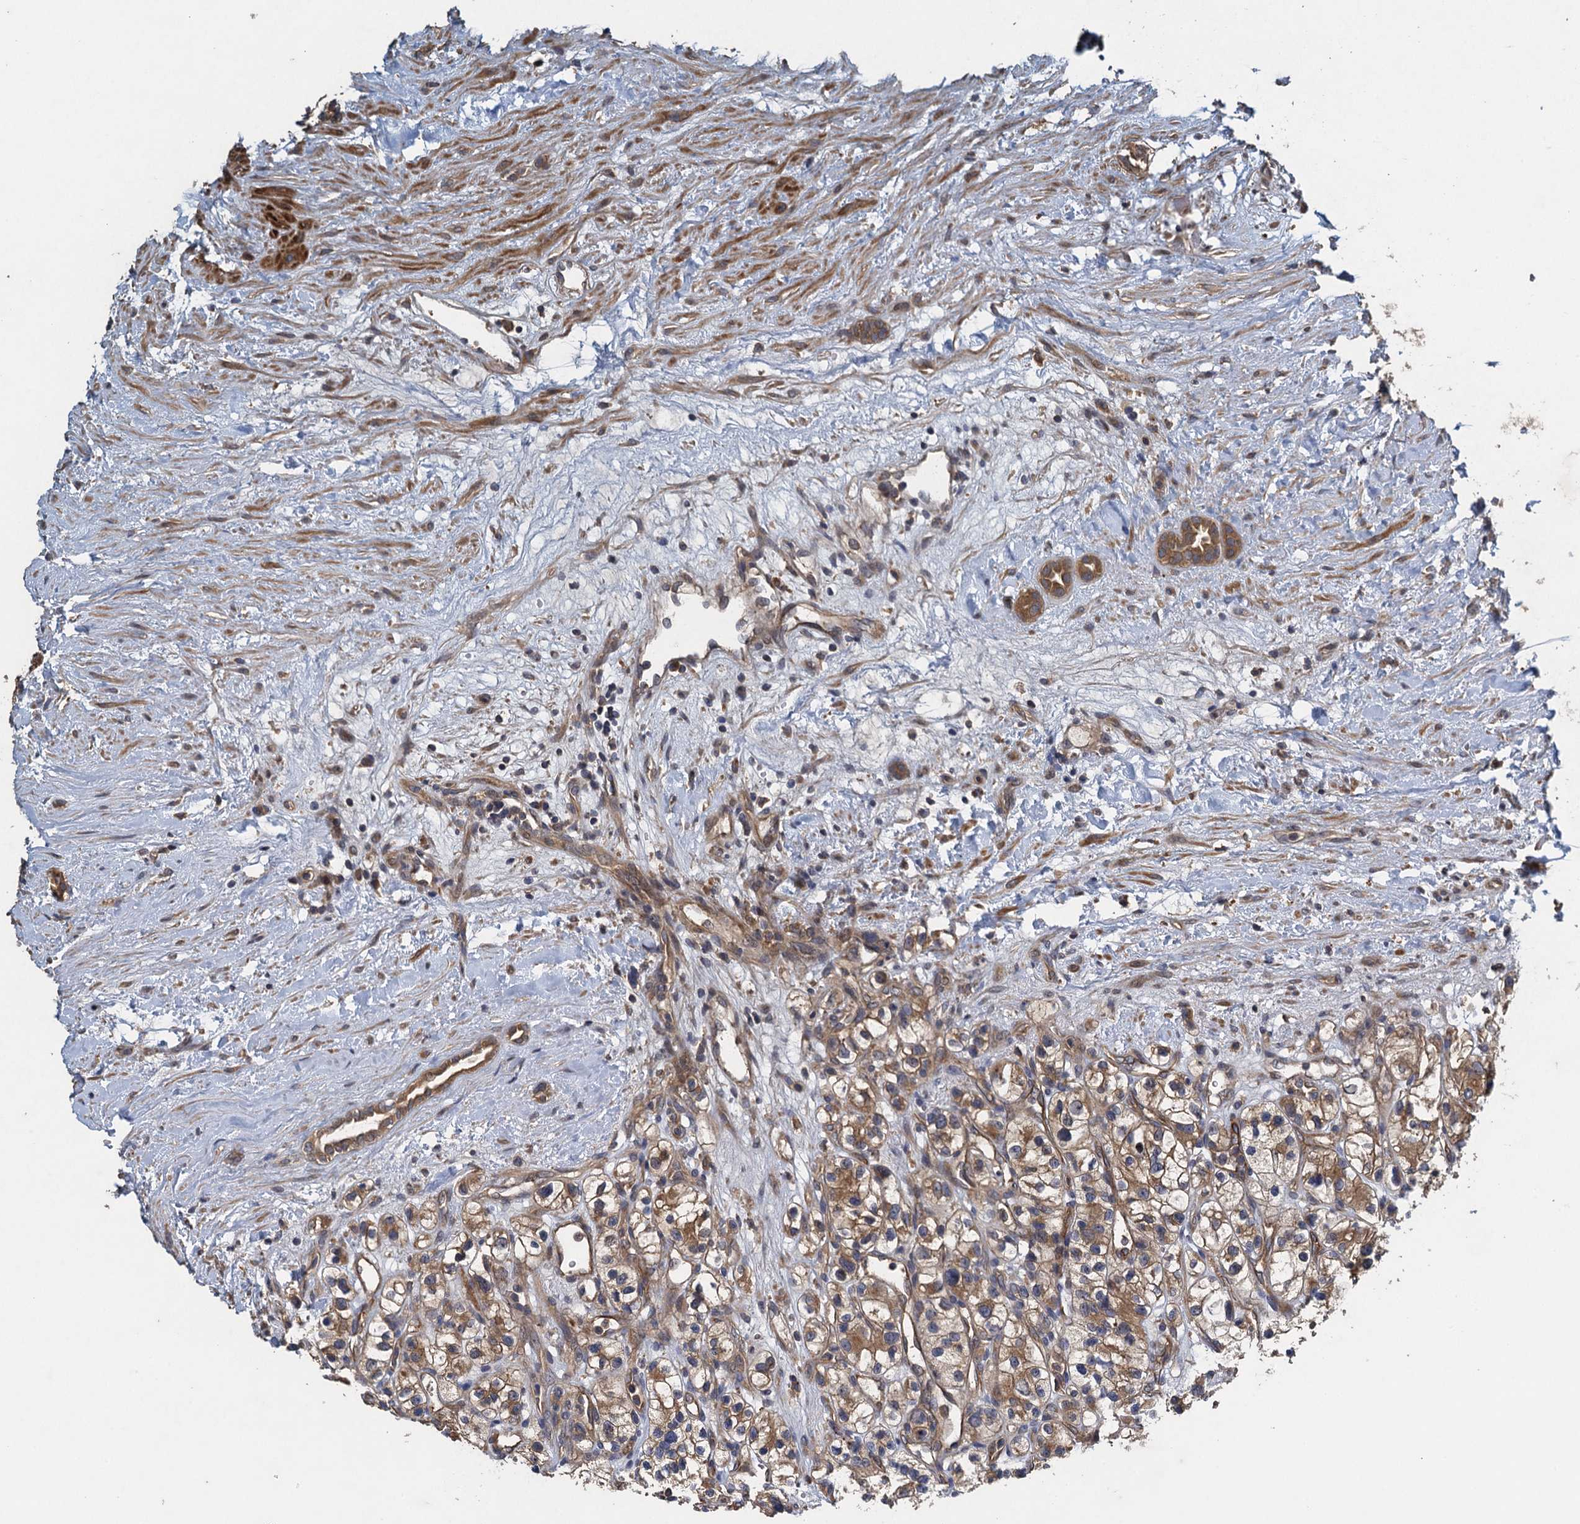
{"staining": {"intensity": "moderate", "quantity": ">75%", "location": "cytoplasmic/membranous"}, "tissue": "renal cancer", "cell_type": "Tumor cells", "image_type": "cancer", "snomed": [{"axis": "morphology", "description": "Adenocarcinoma, NOS"}, {"axis": "topography", "description": "Kidney"}], "caption": "About >75% of tumor cells in renal cancer (adenocarcinoma) demonstrate moderate cytoplasmic/membranous protein expression as visualized by brown immunohistochemical staining.", "gene": "CNTN5", "patient": {"sex": "female", "age": 57}}